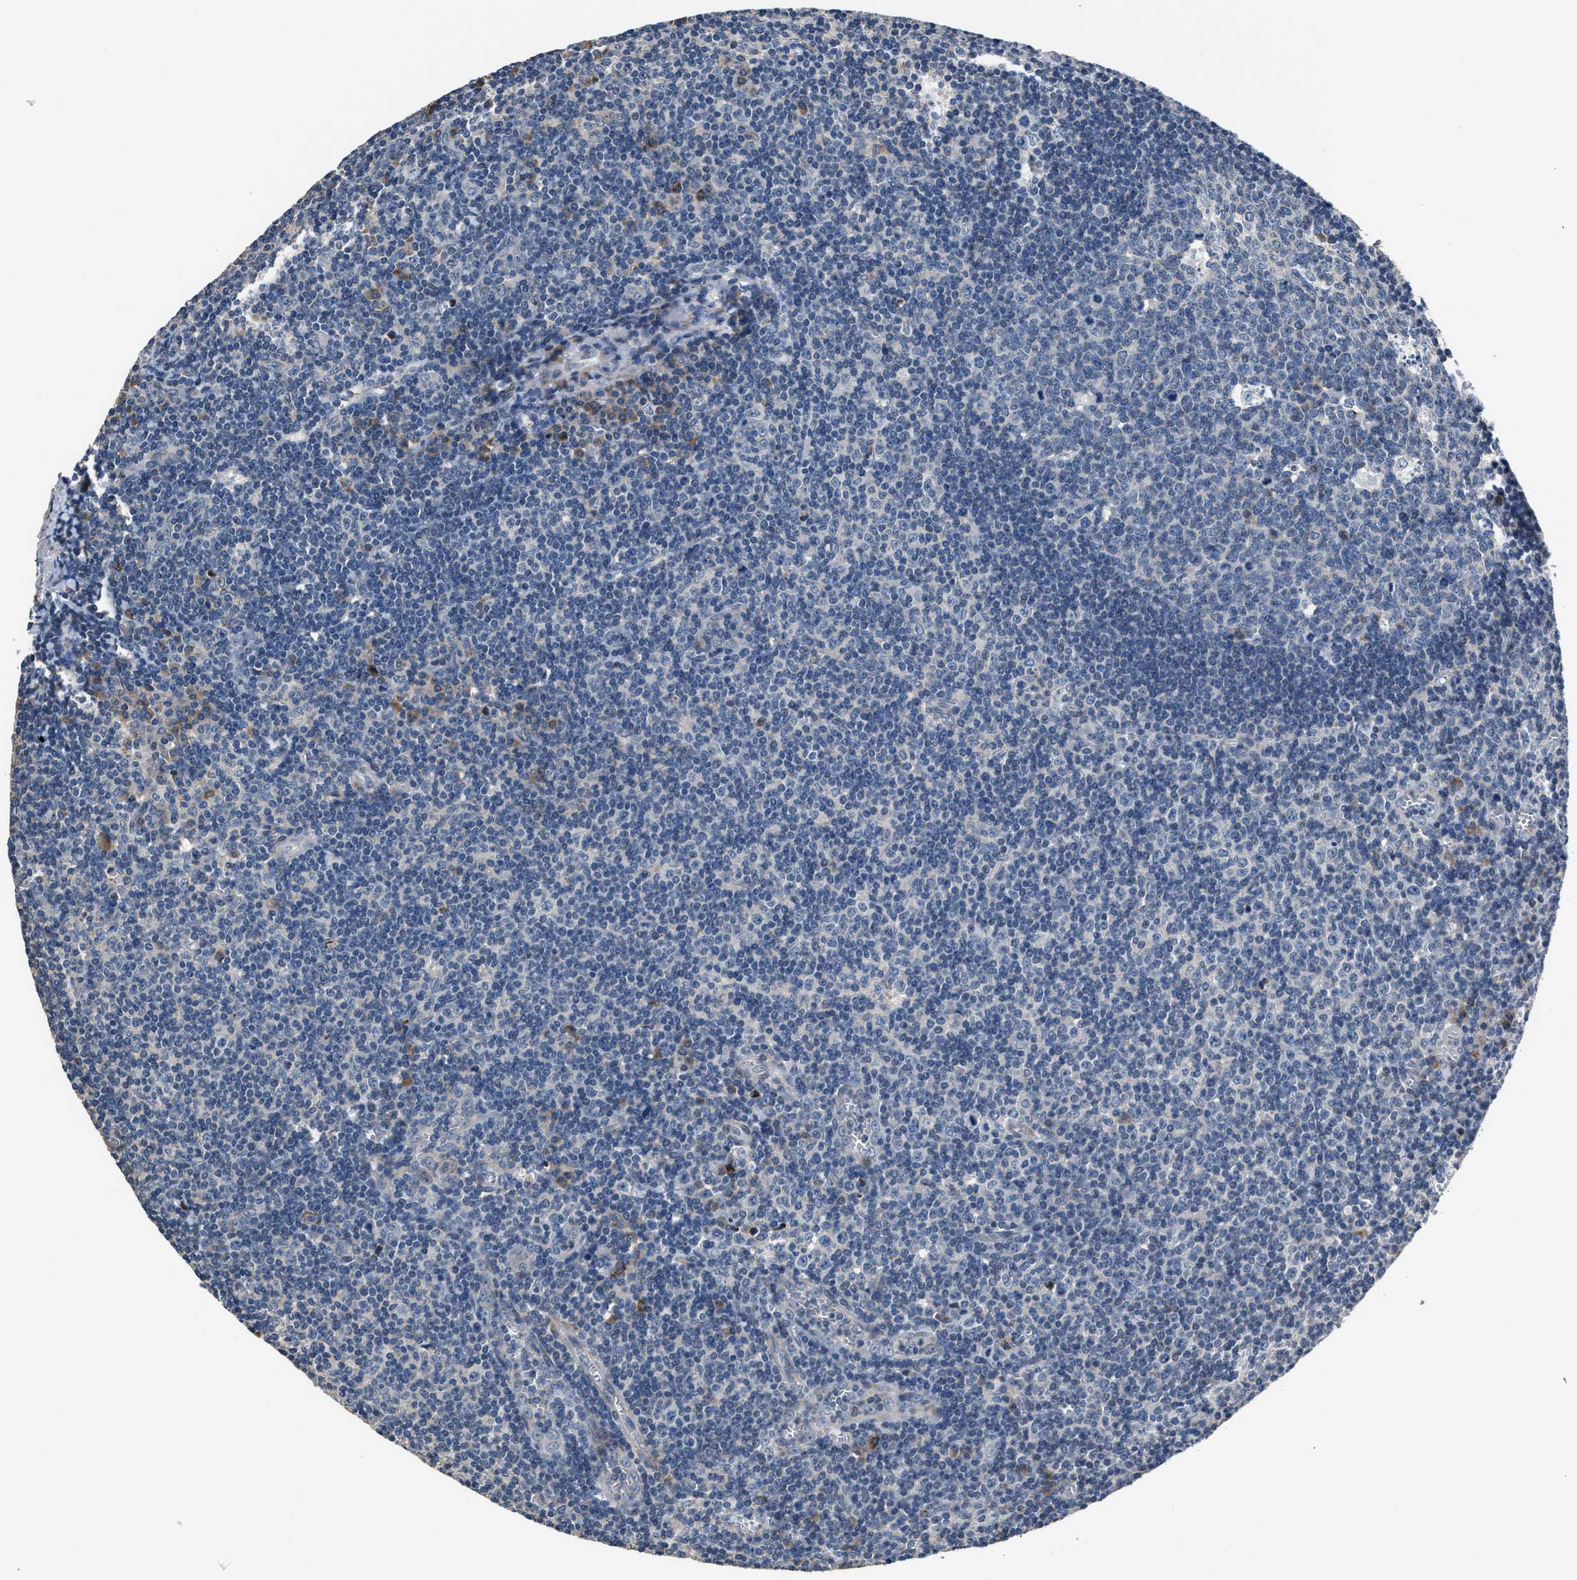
{"staining": {"intensity": "negative", "quantity": "none", "location": "none"}, "tissue": "tonsil", "cell_type": "Germinal center cells", "image_type": "normal", "snomed": [{"axis": "morphology", "description": "Normal tissue, NOS"}, {"axis": "topography", "description": "Tonsil"}], "caption": "This is an immunohistochemistry micrograph of benign human tonsil. There is no staining in germinal center cells.", "gene": "DNAJC24", "patient": {"sex": "male", "age": 37}}